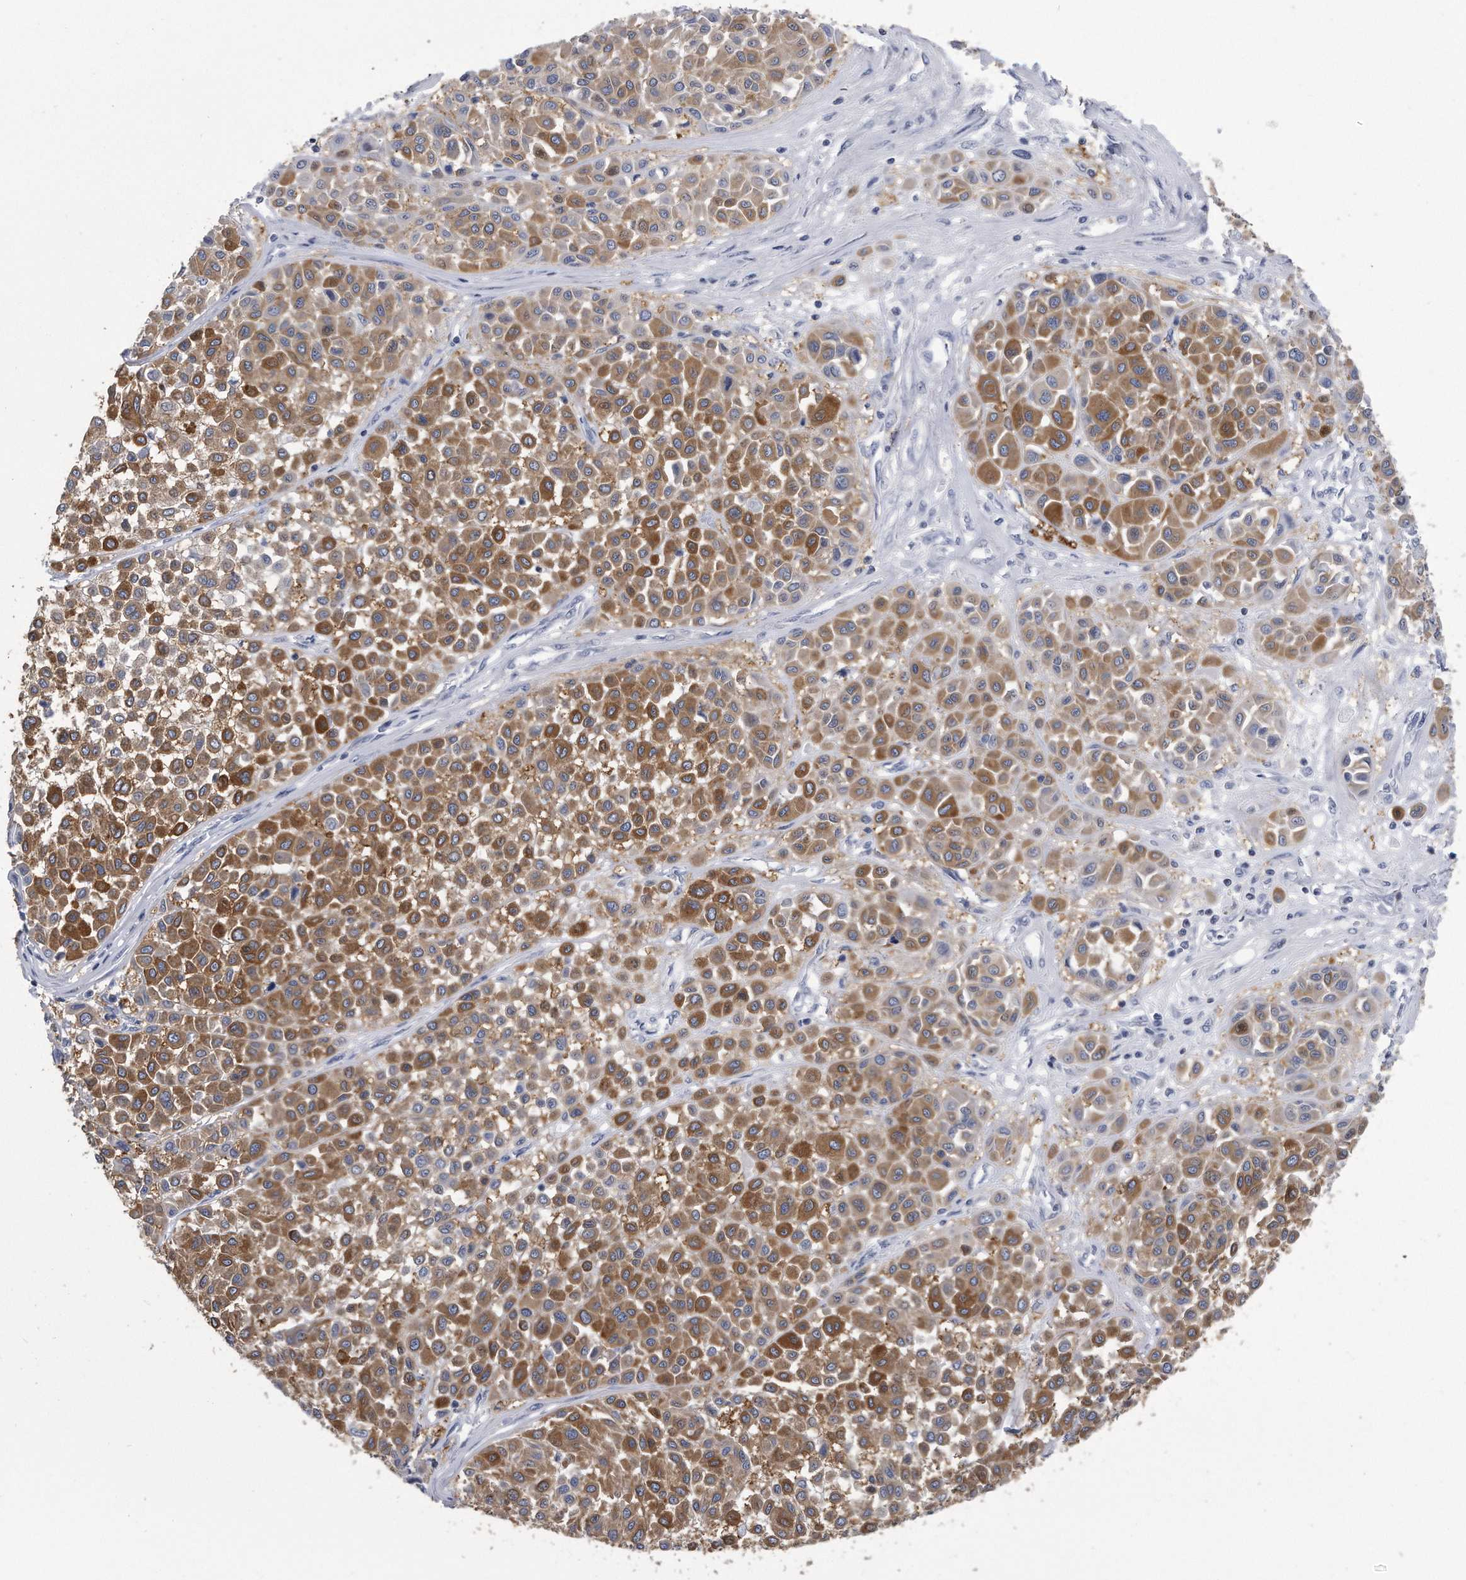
{"staining": {"intensity": "moderate", "quantity": ">75%", "location": "cytoplasmic/membranous"}, "tissue": "melanoma", "cell_type": "Tumor cells", "image_type": "cancer", "snomed": [{"axis": "morphology", "description": "Malignant melanoma, Metastatic site"}, {"axis": "topography", "description": "Soft tissue"}], "caption": "This photomicrograph exhibits immunohistochemistry staining of malignant melanoma (metastatic site), with medium moderate cytoplasmic/membranous staining in approximately >75% of tumor cells.", "gene": "PYGB", "patient": {"sex": "male", "age": 41}}